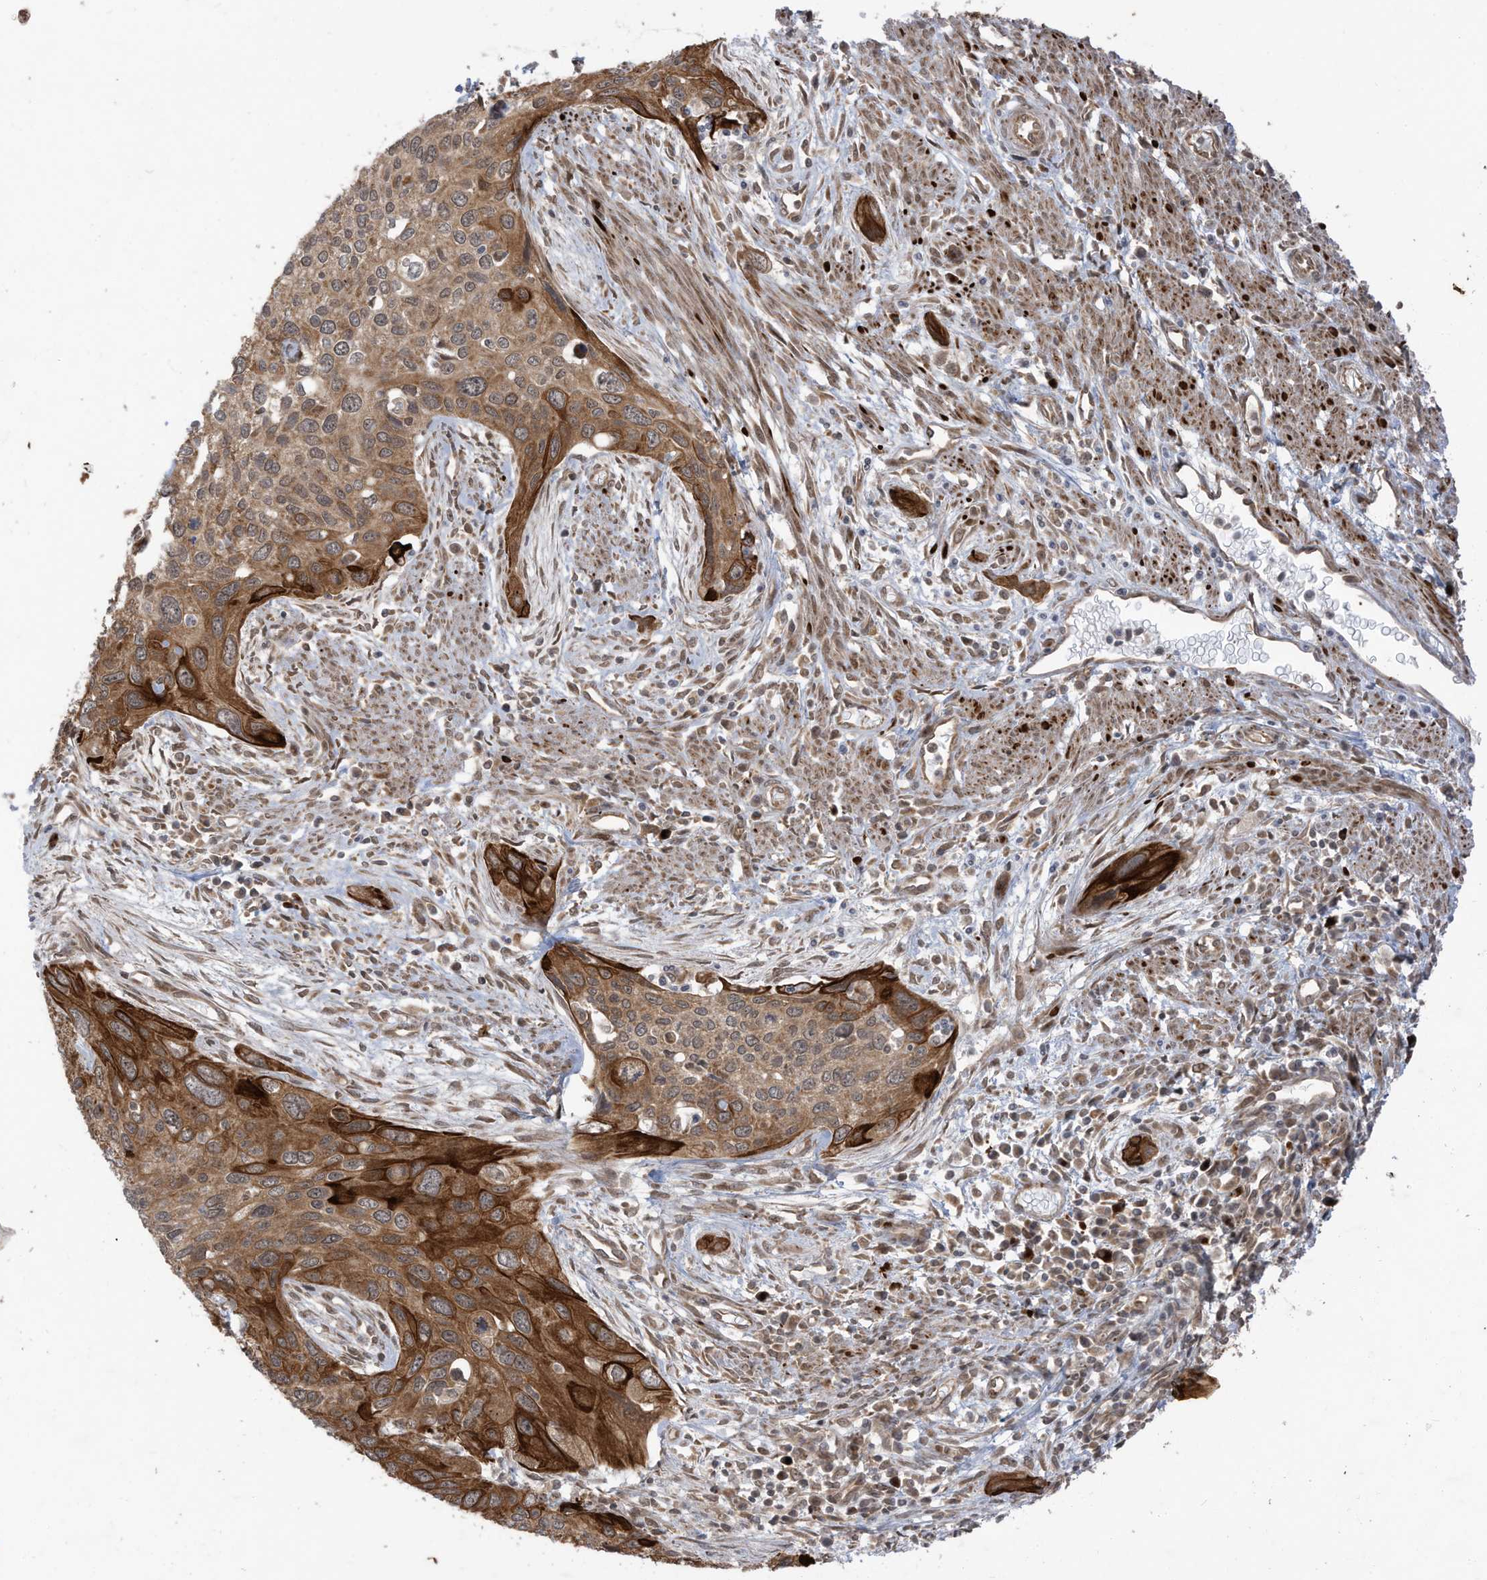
{"staining": {"intensity": "strong", "quantity": ">75%", "location": "cytoplasmic/membranous"}, "tissue": "cervical cancer", "cell_type": "Tumor cells", "image_type": "cancer", "snomed": [{"axis": "morphology", "description": "Squamous cell carcinoma, NOS"}, {"axis": "topography", "description": "Cervix"}], "caption": "Protein expression analysis of cervical cancer (squamous cell carcinoma) displays strong cytoplasmic/membranous staining in approximately >75% of tumor cells.", "gene": "TRIM67", "patient": {"sex": "female", "age": 55}}